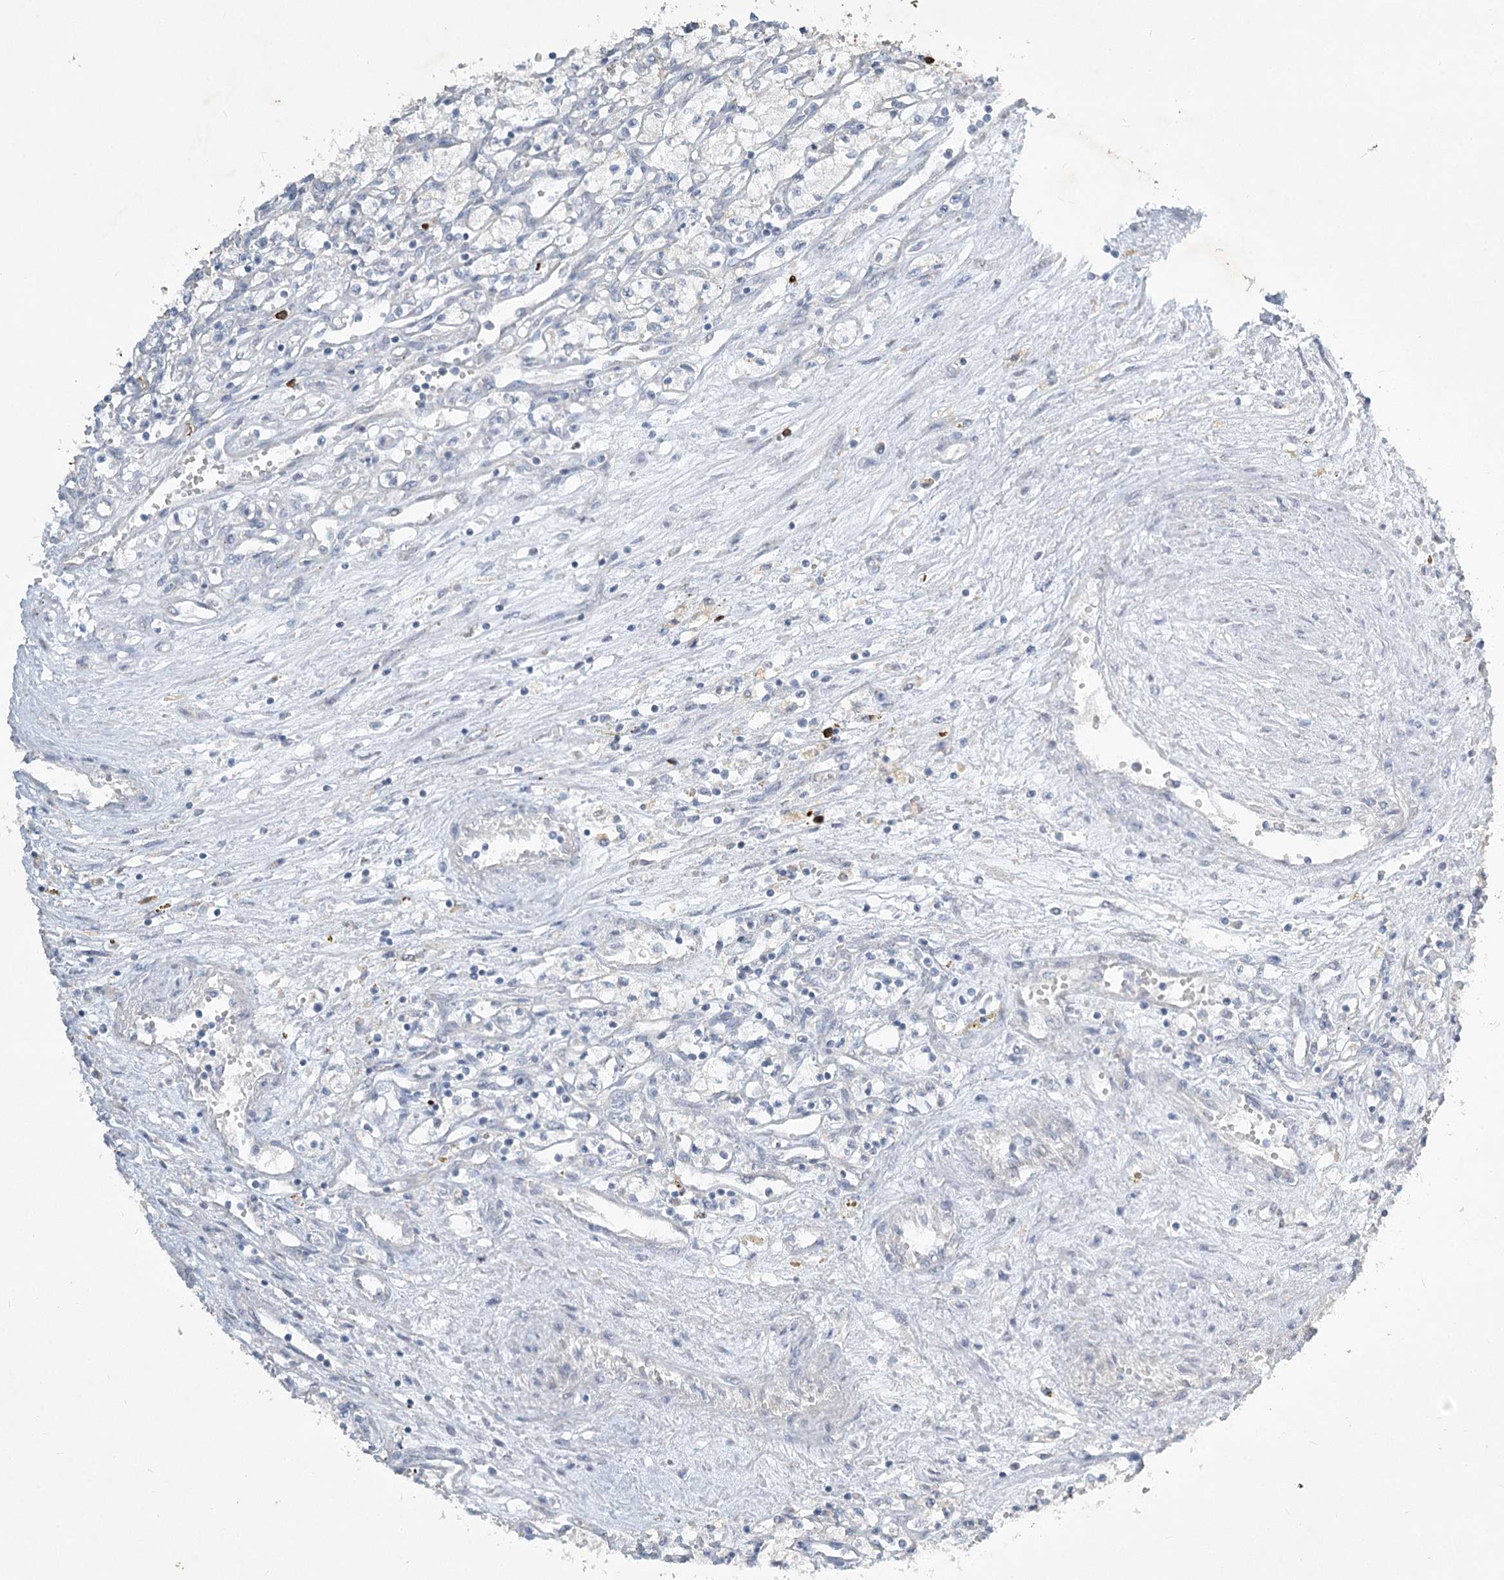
{"staining": {"intensity": "negative", "quantity": "none", "location": "none"}, "tissue": "renal cancer", "cell_type": "Tumor cells", "image_type": "cancer", "snomed": [{"axis": "morphology", "description": "Adenocarcinoma, NOS"}, {"axis": "topography", "description": "Kidney"}], "caption": "Tumor cells show no significant staining in adenocarcinoma (renal).", "gene": "ABITRAM", "patient": {"sex": "male", "age": 59}}